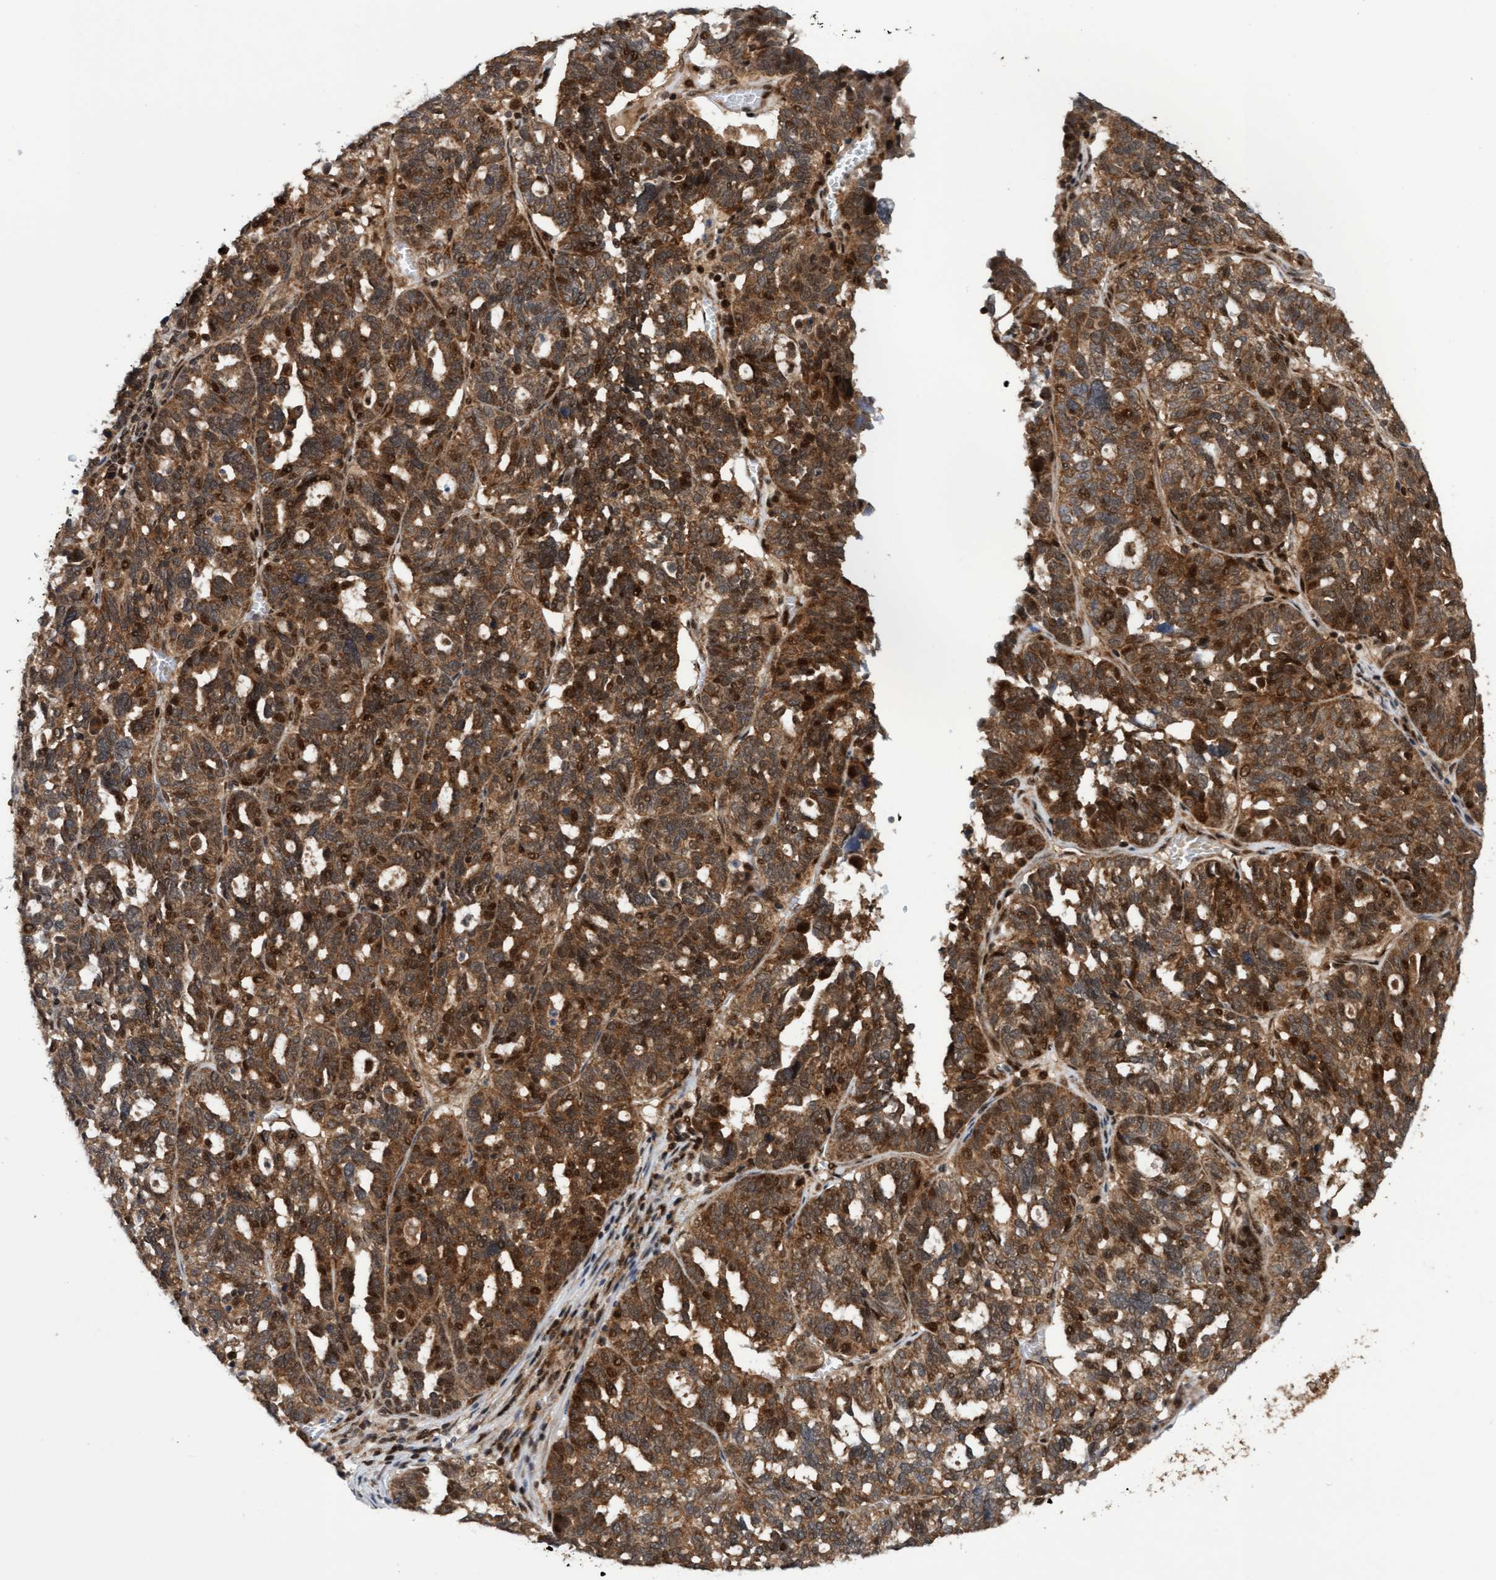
{"staining": {"intensity": "strong", "quantity": ">75%", "location": "cytoplasmic/membranous,nuclear"}, "tissue": "ovarian cancer", "cell_type": "Tumor cells", "image_type": "cancer", "snomed": [{"axis": "morphology", "description": "Cystadenocarcinoma, serous, NOS"}, {"axis": "topography", "description": "Ovary"}], "caption": "High-power microscopy captured an immunohistochemistry micrograph of serous cystadenocarcinoma (ovarian), revealing strong cytoplasmic/membranous and nuclear positivity in approximately >75% of tumor cells. The protein is stained brown, and the nuclei are stained in blue (DAB IHC with brightfield microscopy, high magnification).", "gene": "ITFG1", "patient": {"sex": "female", "age": 59}}